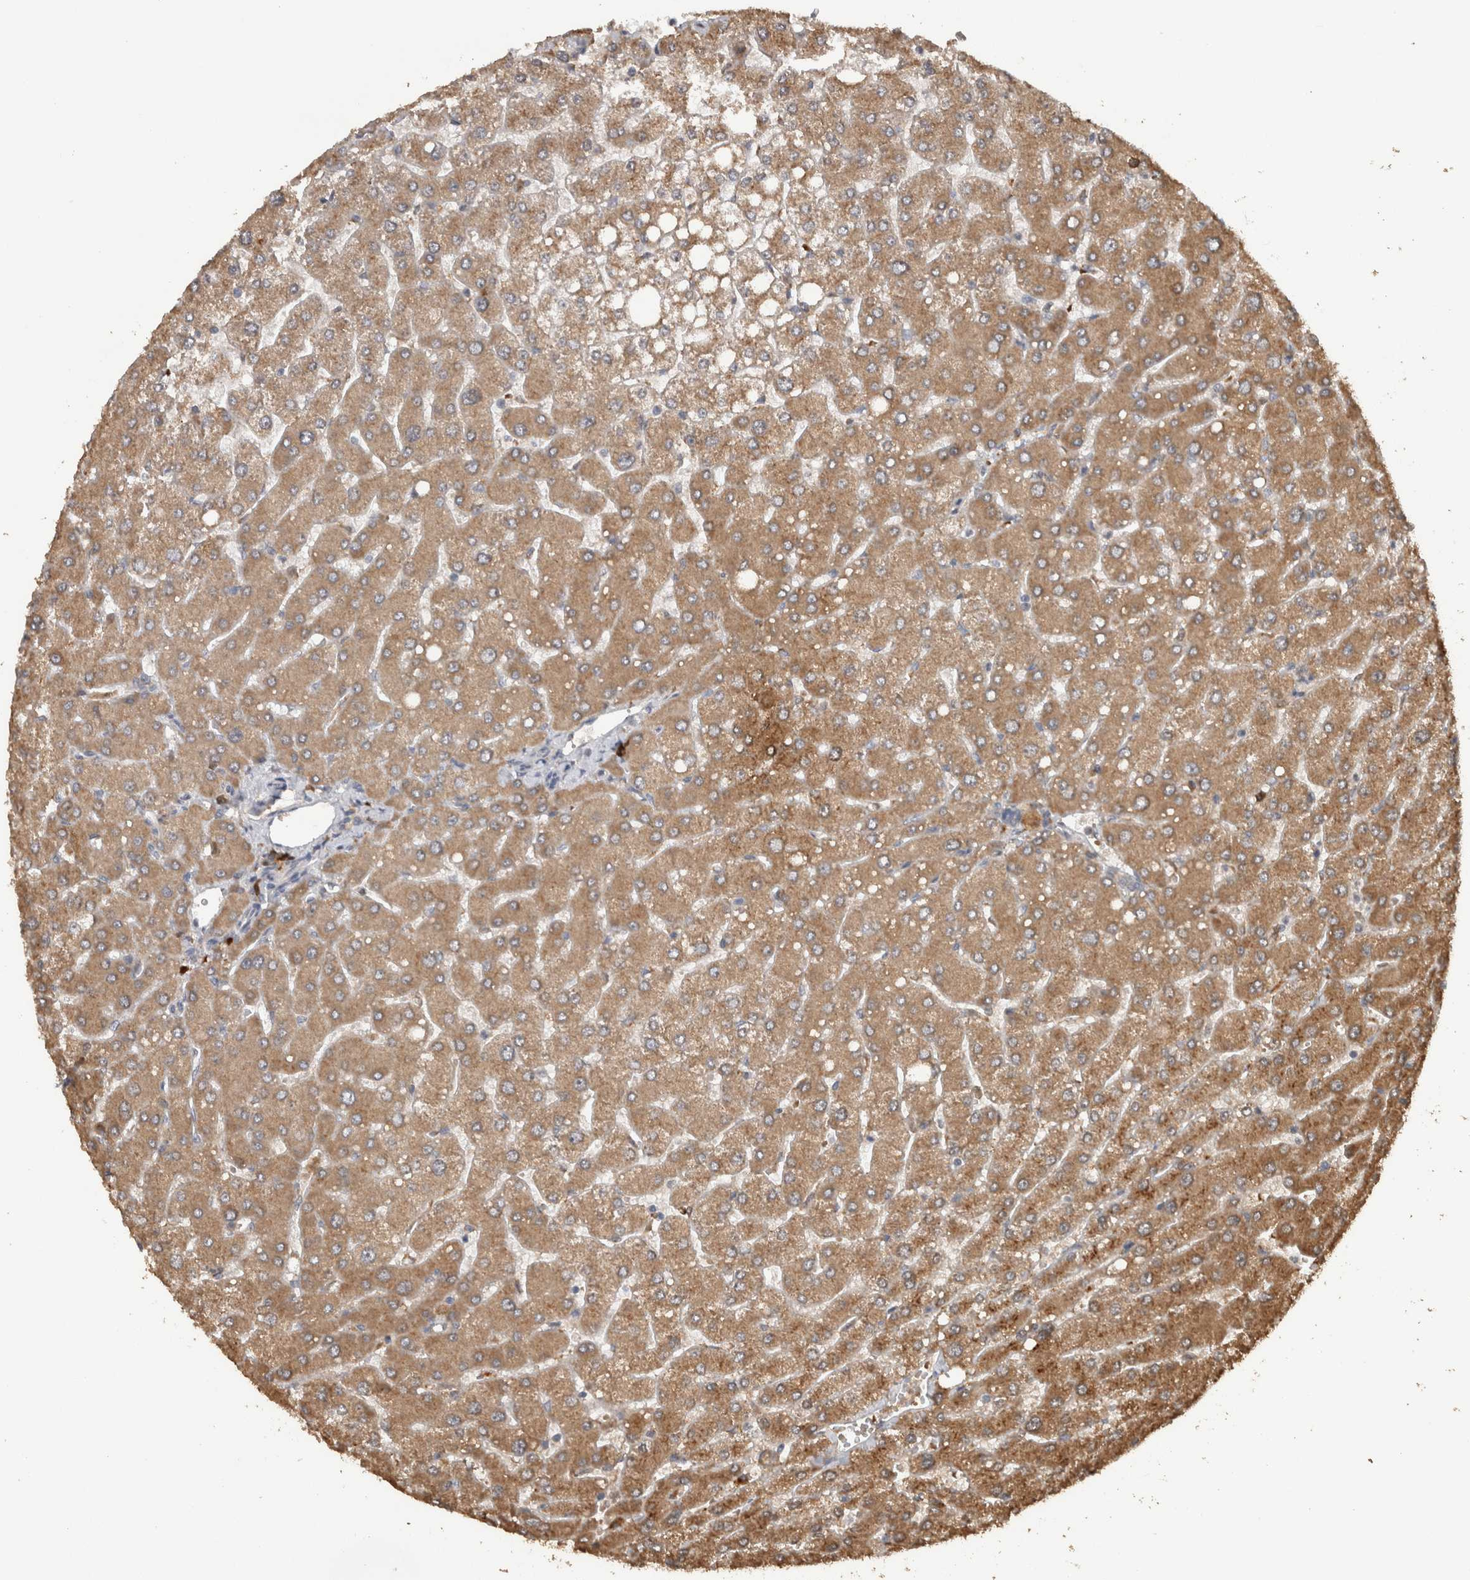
{"staining": {"intensity": "negative", "quantity": "none", "location": "none"}, "tissue": "liver", "cell_type": "Cholangiocytes", "image_type": "normal", "snomed": [{"axis": "morphology", "description": "Normal tissue, NOS"}, {"axis": "topography", "description": "Liver"}], "caption": "Immunohistochemical staining of normal human liver reveals no significant positivity in cholangiocytes. (Immunohistochemistry, brightfield microscopy, high magnification).", "gene": "ADGRL3", "patient": {"sex": "male", "age": 55}}